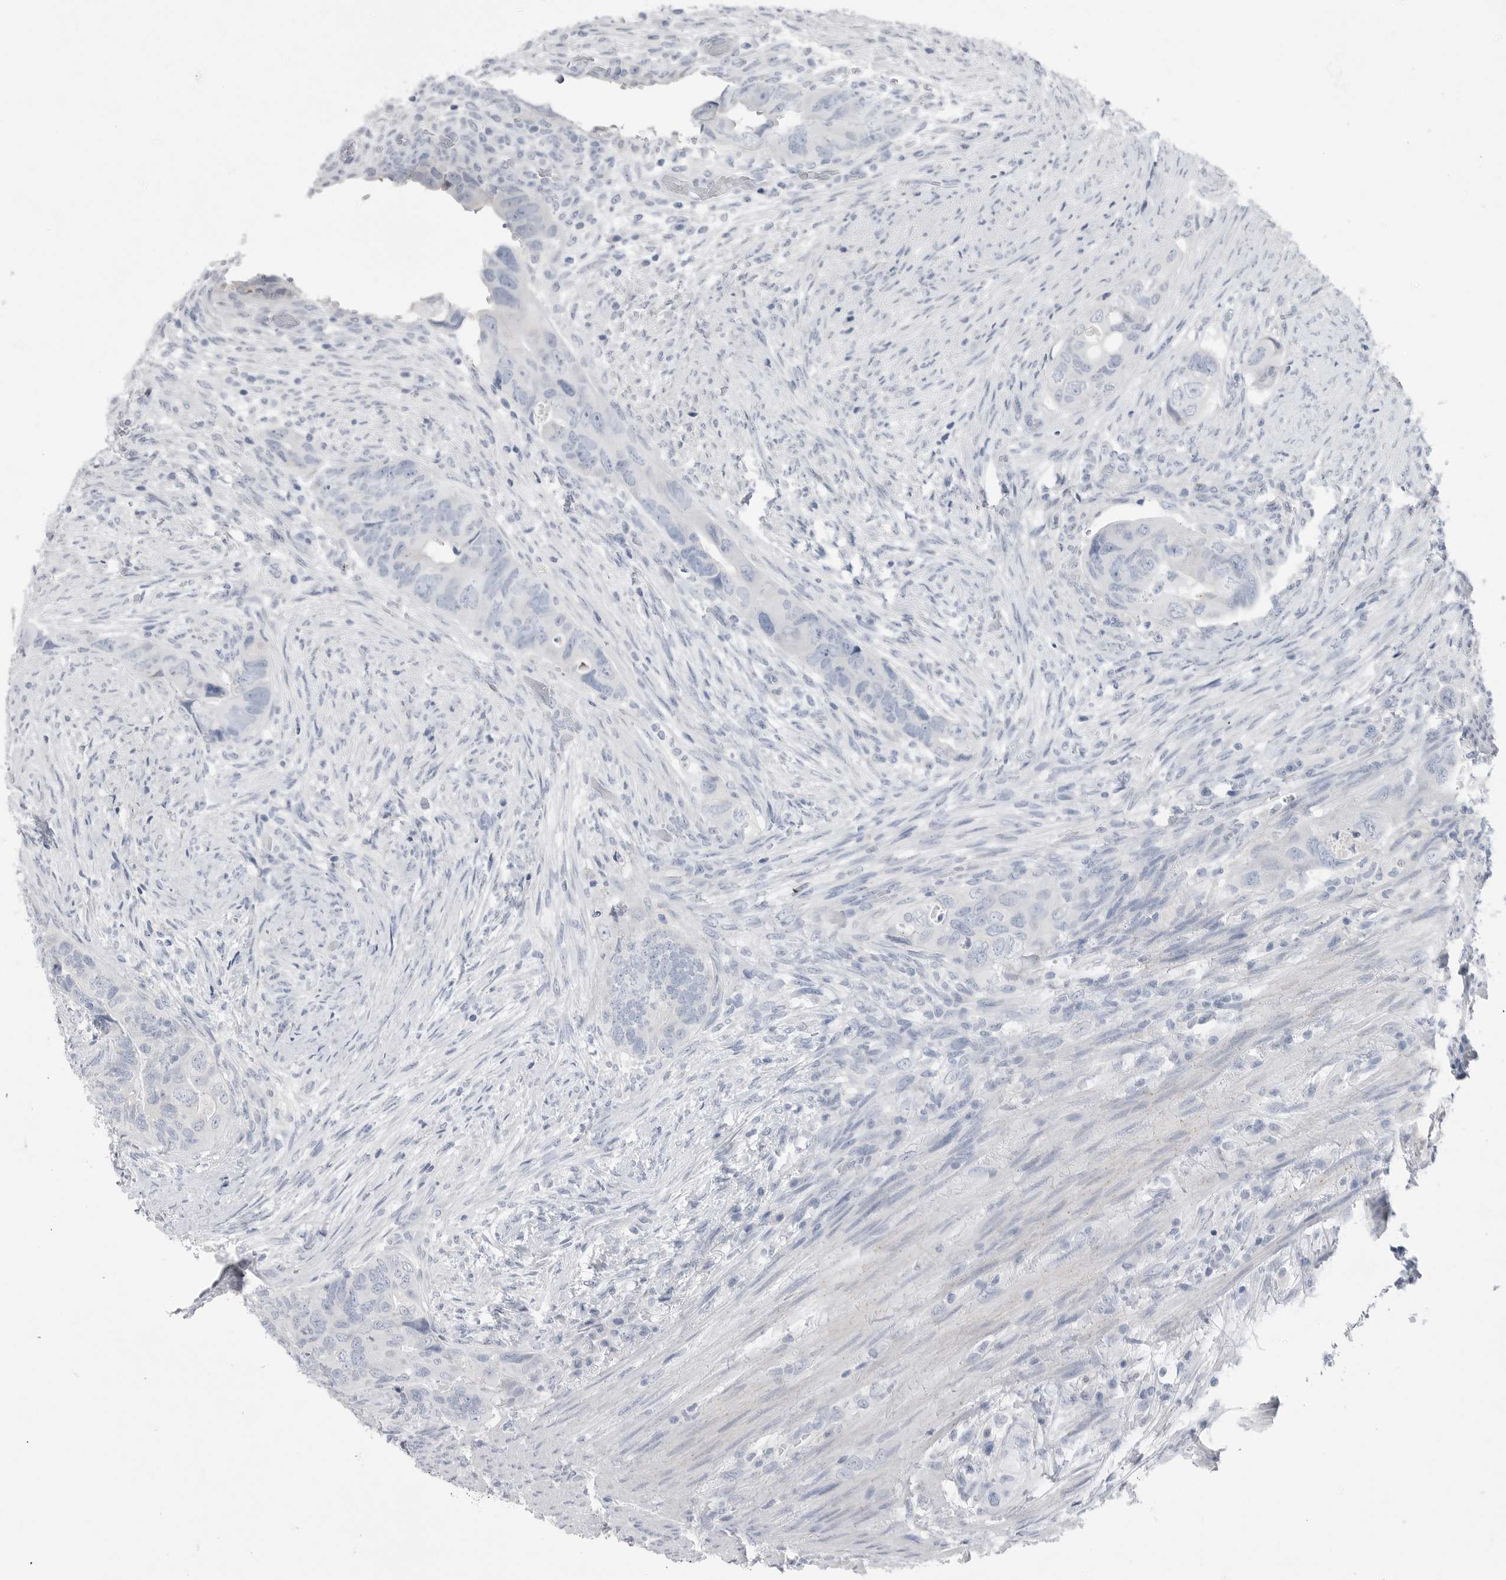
{"staining": {"intensity": "negative", "quantity": "none", "location": "none"}, "tissue": "colorectal cancer", "cell_type": "Tumor cells", "image_type": "cancer", "snomed": [{"axis": "morphology", "description": "Adenocarcinoma, NOS"}, {"axis": "topography", "description": "Rectum"}], "caption": "The image demonstrates no significant expression in tumor cells of colorectal adenocarcinoma.", "gene": "ABHD12", "patient": {"sex": "male", "age": 63}}